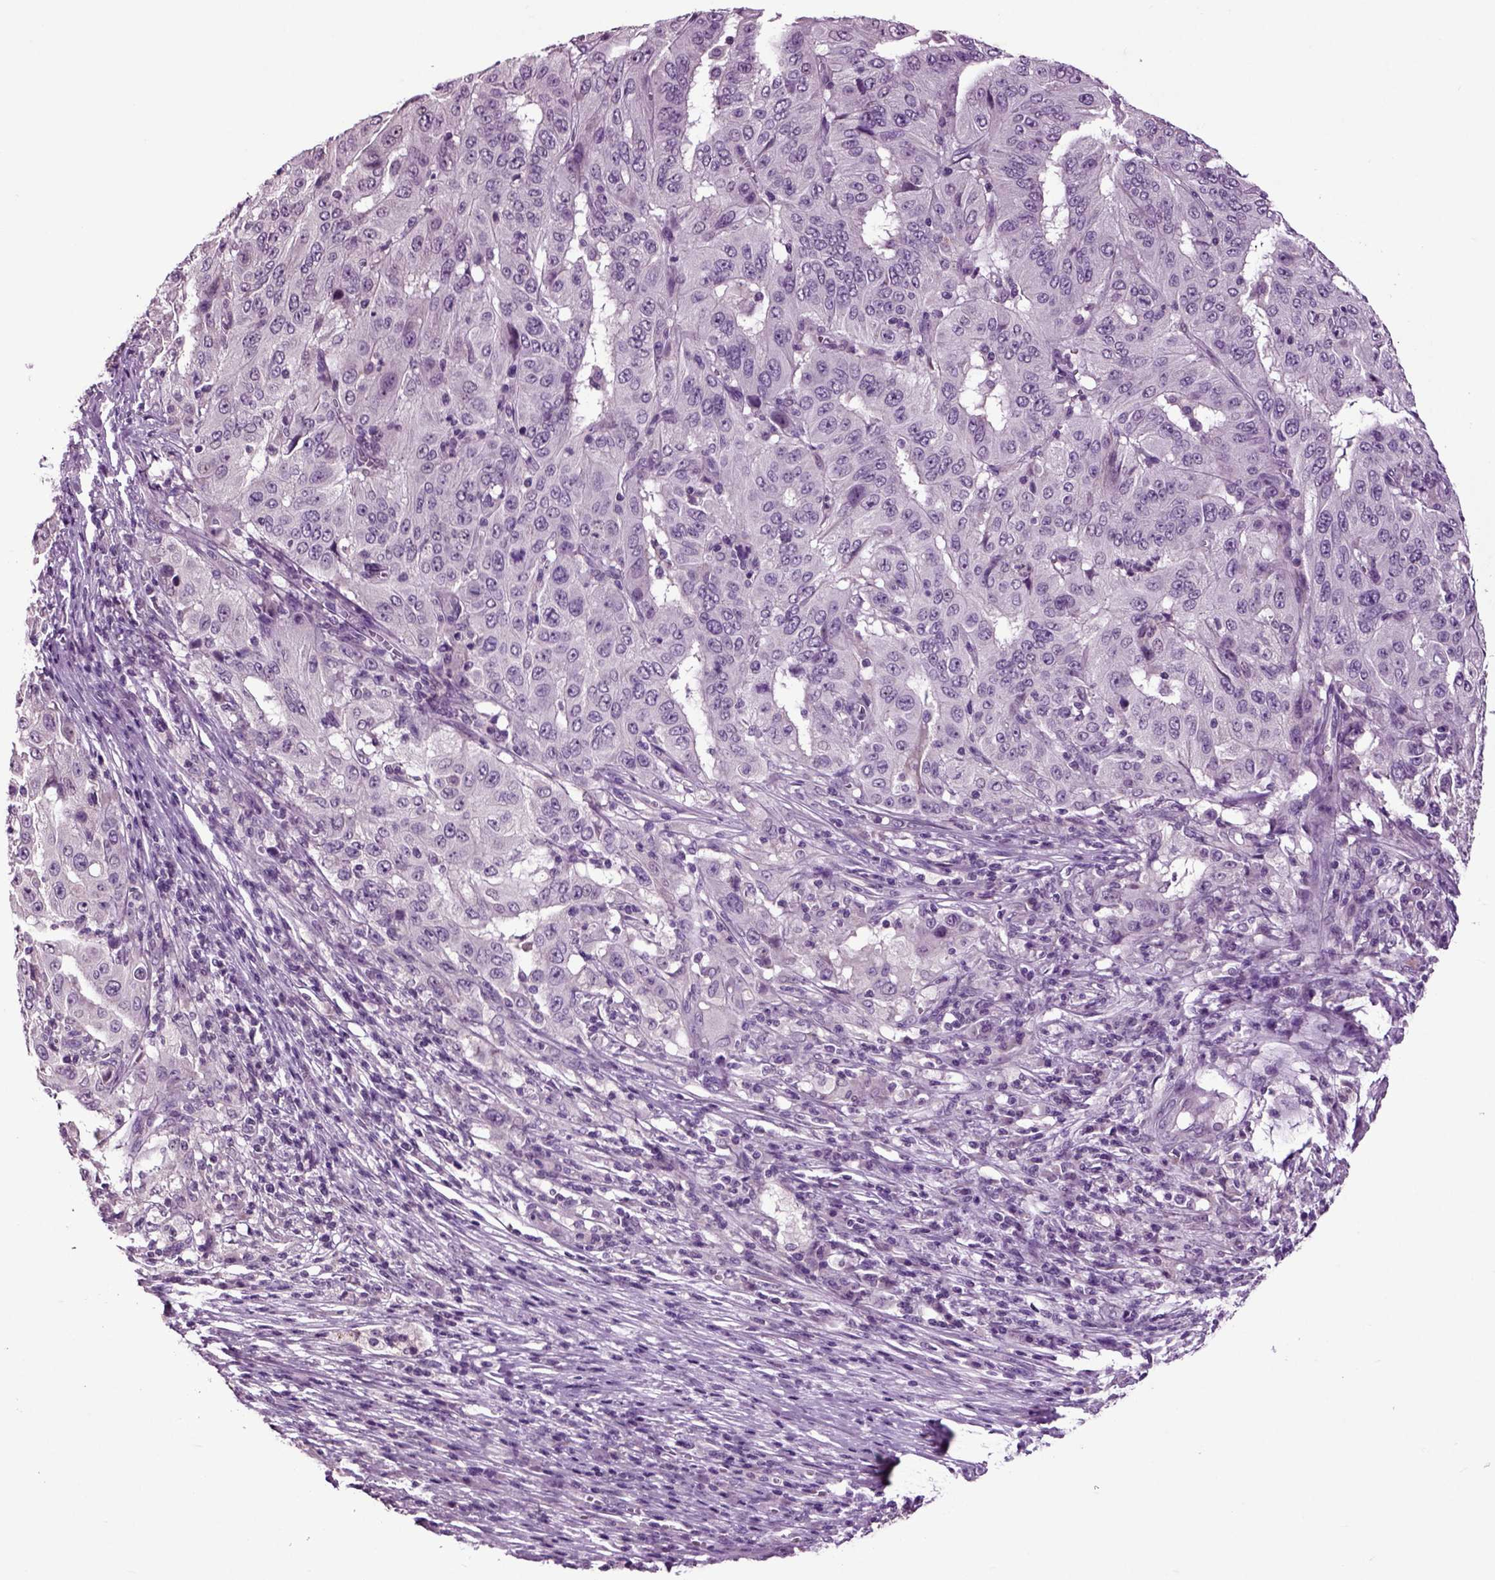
{"staining": {"intensity": "negative", "quantity": "none", "location": "none"}, "tissue": "pancreatic cancer", "cell_type": "Tumor cells", "image_type": "cancer", "snomed": [{"axis": "morphology", "description": "Adenocarcinoma, NOS"}, {"axis": "topography", "description": "Pancreas"}], "caption": "High magnification brightfield microscopy of adenocarcinoma (pancreatic) stained with DAB (3,3'-diaminobenzidine) (brown) and counterstained with hematoxylin (blue): tumor cells show no significant positivity. (DAB immunohistochemistry with hematoxylin counter stain).", "gene": "CRHR1", "patient": {"sex": "male", "age": 63}}